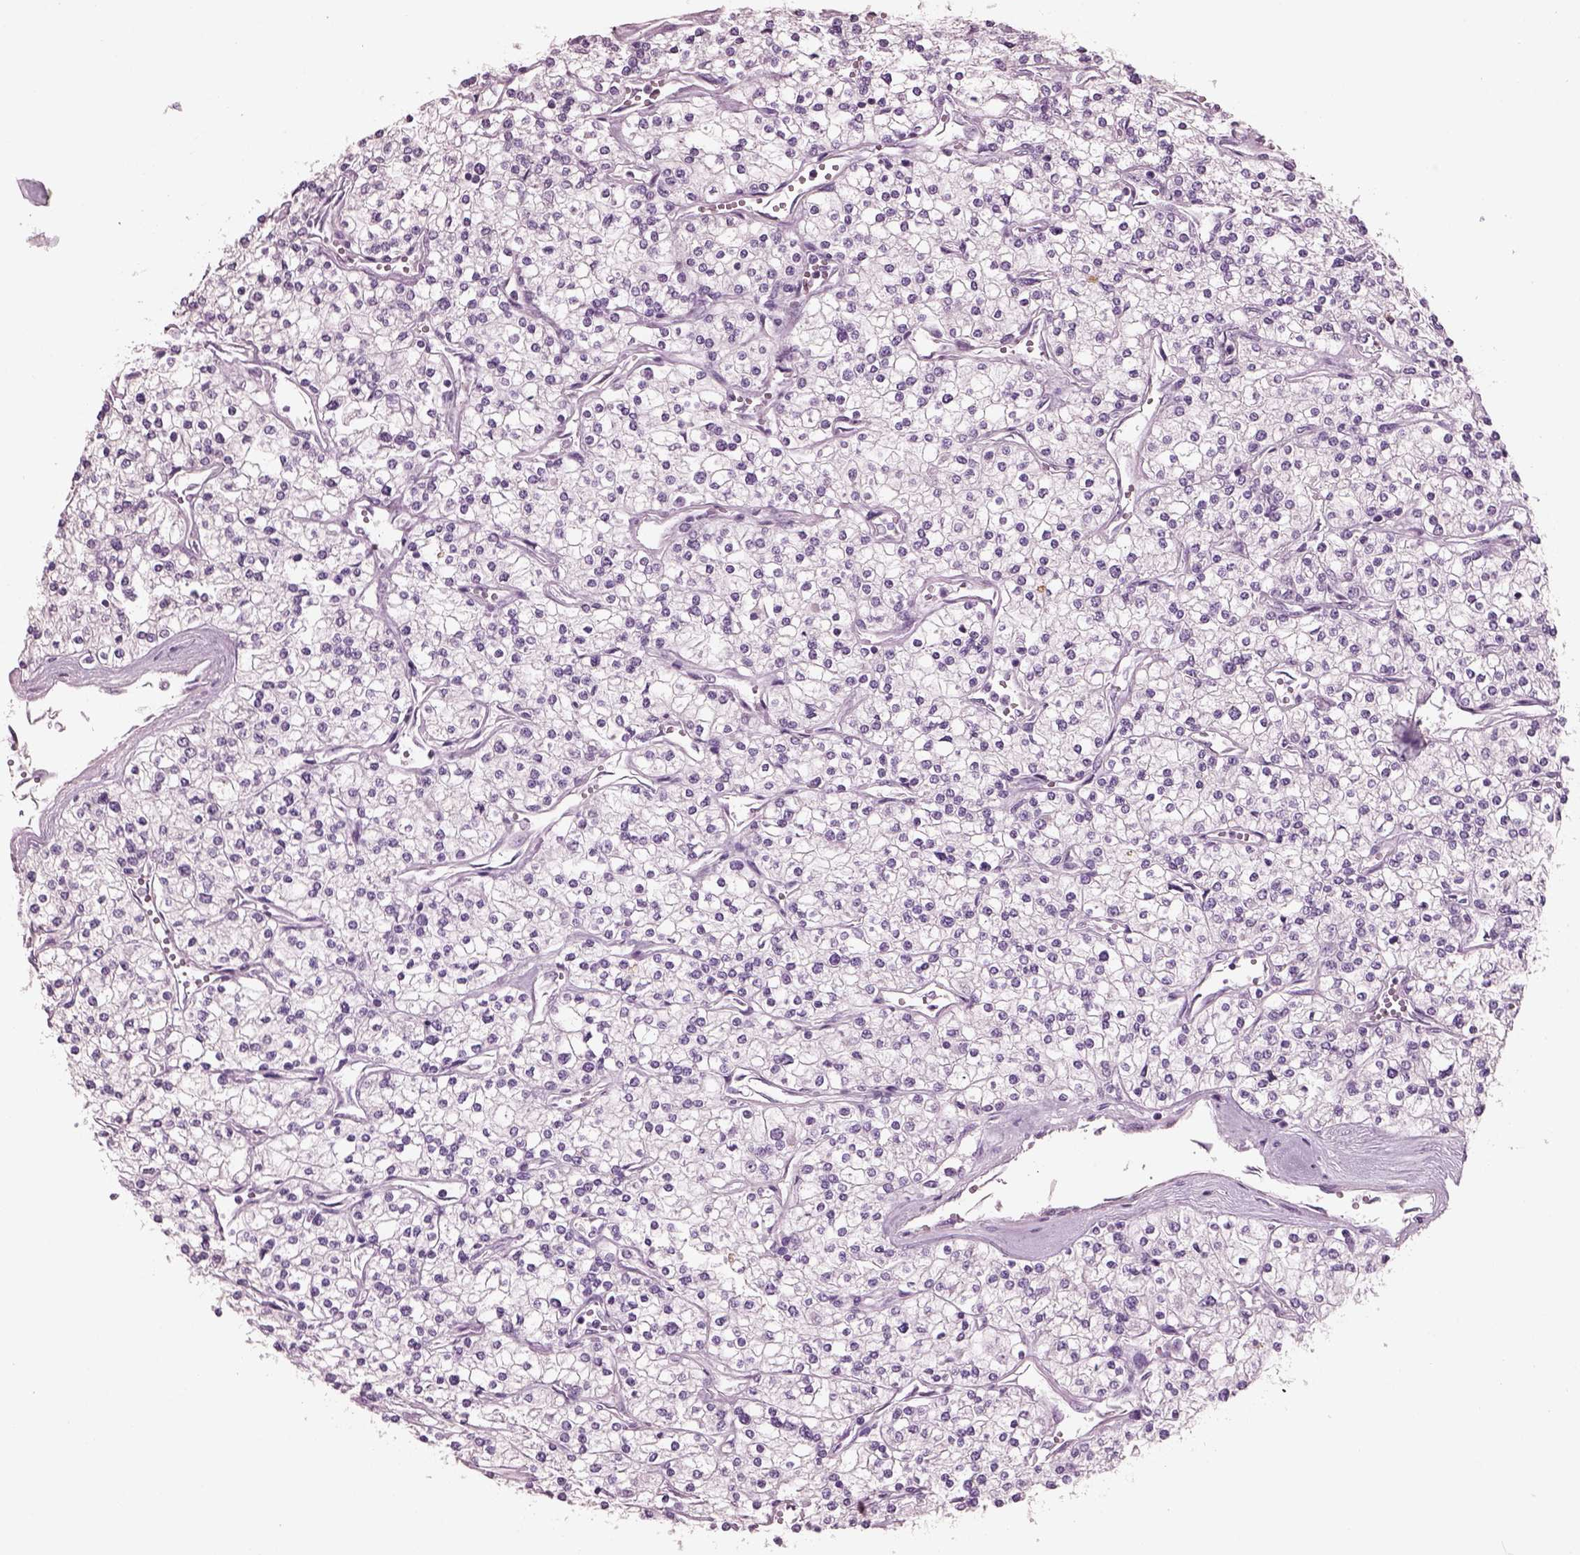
{"staining": {"intensity": "negative", "quantity": "none", "location": "none"}, "tissue": "renal cancer", "cell_type": "Tumor cells", "image_type": "cancer", "snomed": [{"axis": "morphology", "description": "Adenocarcinoma, NOS"}, {"axis": "topography", "description": "Kidney"}], "caption": "There is no significant positivity in tumor cells of renal cancer (adenocarcinoma).", "gene": "CYLC1", "patient": {"sex": "male", "age": 80}}